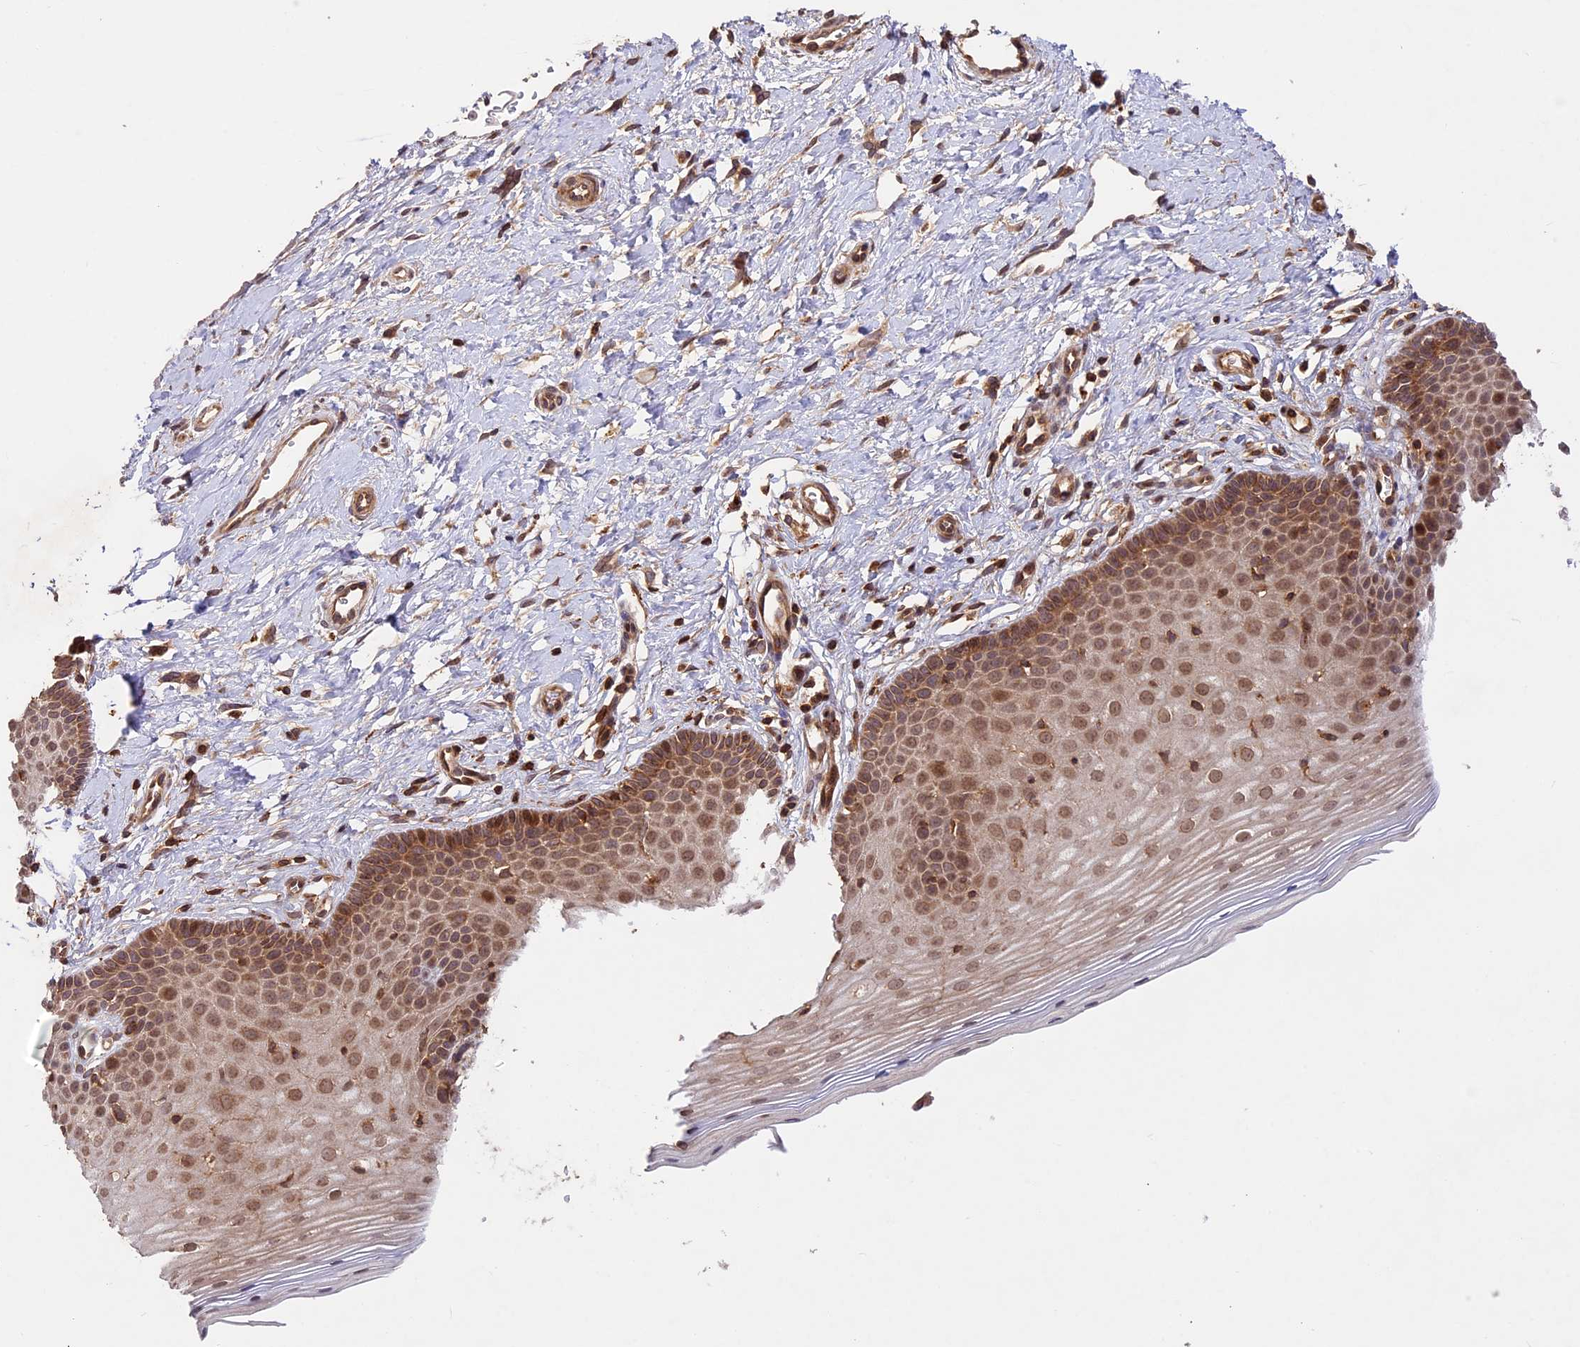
{"staining": {"intensity": "moderate", "quantity": ">75%", "location": "cytoplasmic/membranous,nuclear"}, "tissue": "cervix", "cell_type": "Glandular cells", "image_type": "normal", "snomed": [{"axis": "morphology", "description": "Normal tissue, NOS"}, {"axis": "topography", "description": "Cervix"}], "caption": "This is a micrograph of immunohistochemistry (IHC) staining of normal cervix, which shows moderate expression in the cytoplasmic/membranous,nuclear of glandular cells.", "gene": "DGKH", "patient": {"sex": "female", "age": 36}}